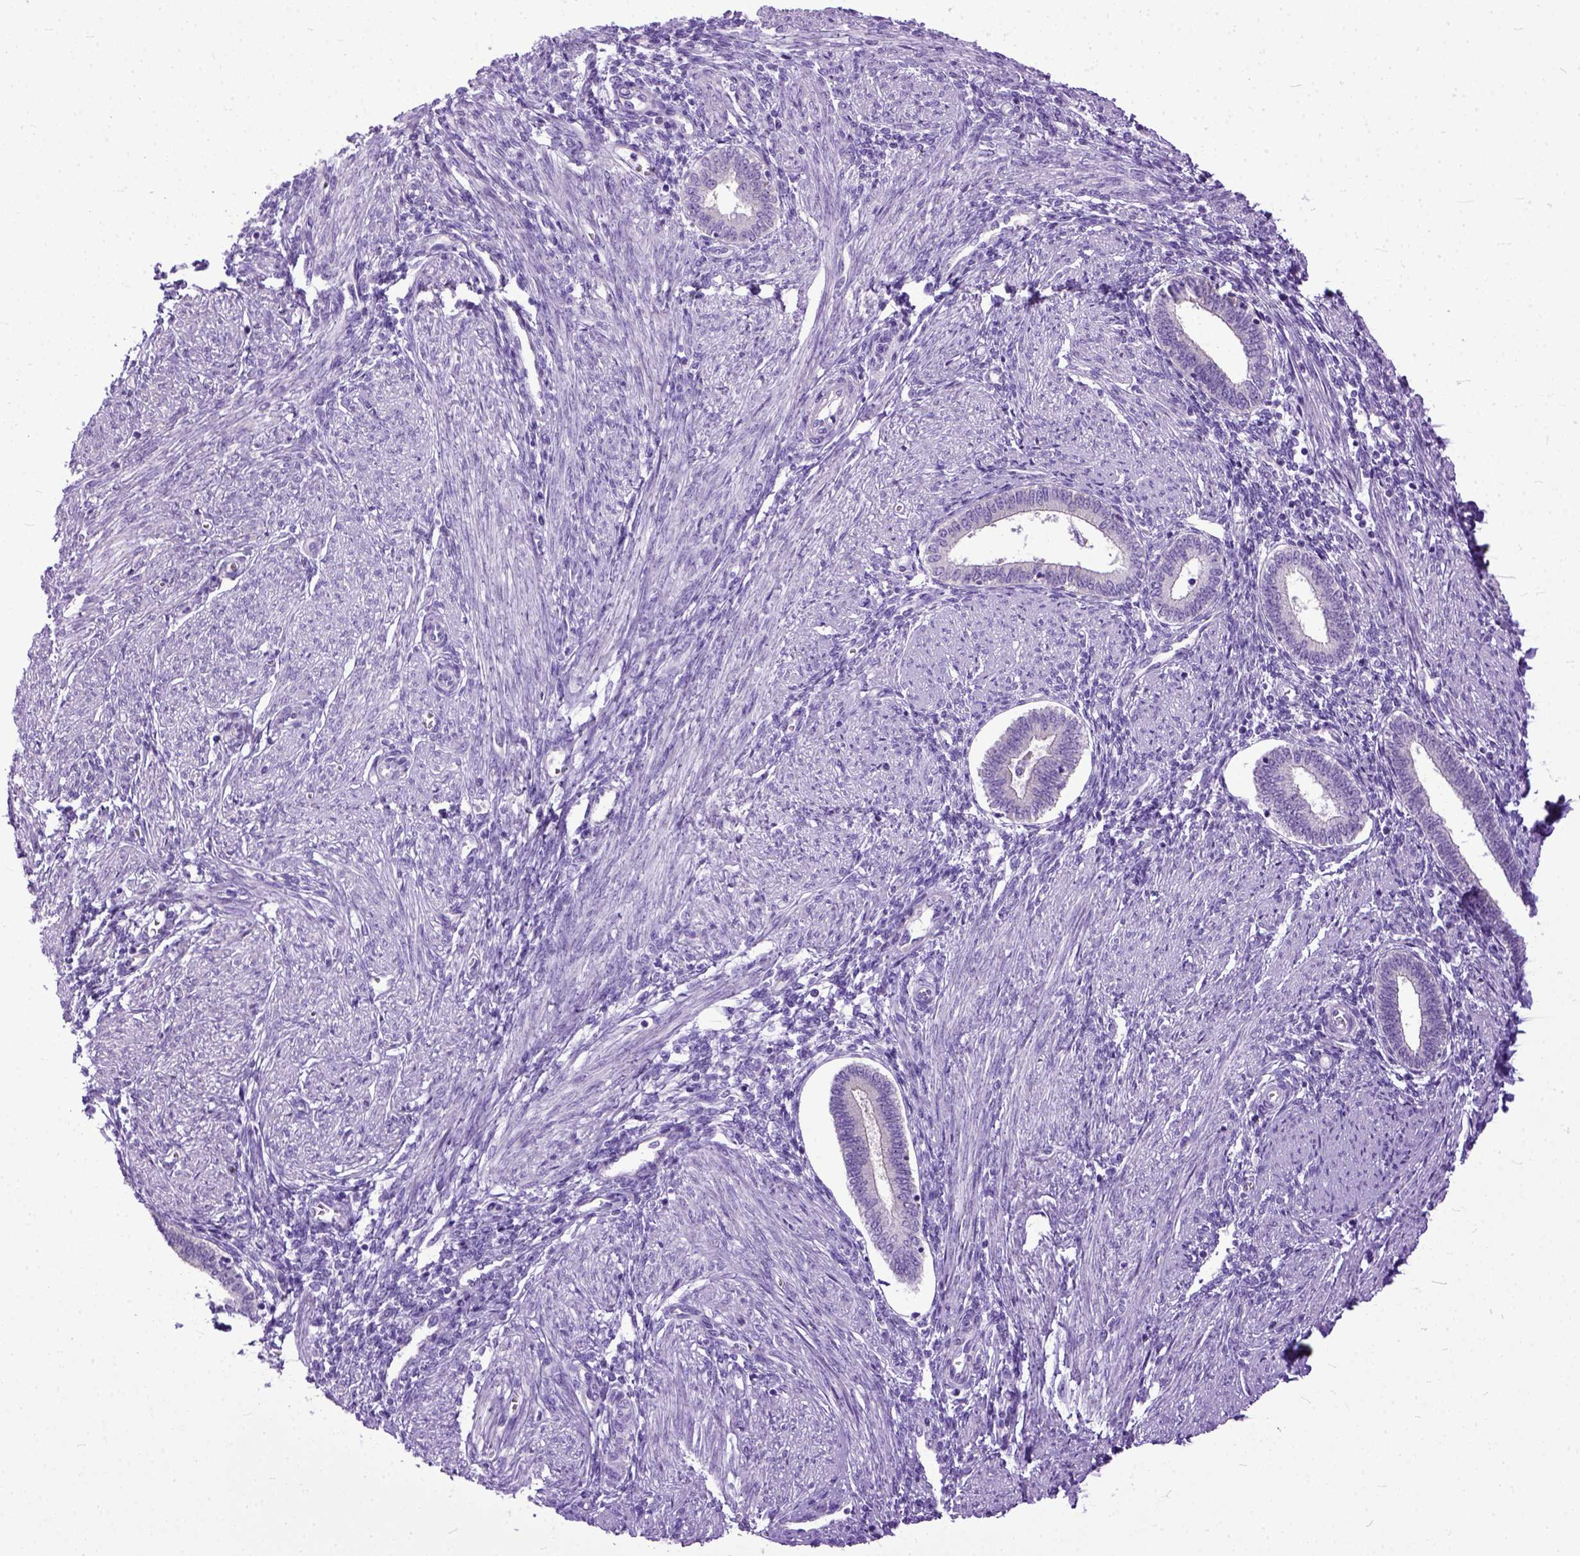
{"staining": {"intensity": "negative", "quantity": "none", "location": "none"}, "tissue": "endometrium", "cell_type": "Cells in endometrial stroma", "image_type": "normal", "snomed": [{"axis": "morphology", "description": "Normal tissue, NOS"}, {"axis": "topography", "description": "Endometrium"}], "caption": "IHC histopathology image of benign endometrium: endometrium stained with DAB reveals no significant protein positivity in cells in endometrial stroma. Nuclei are stained in blue.", "gene": "PPL", "patient": {"sex": "female", "age": 42}}